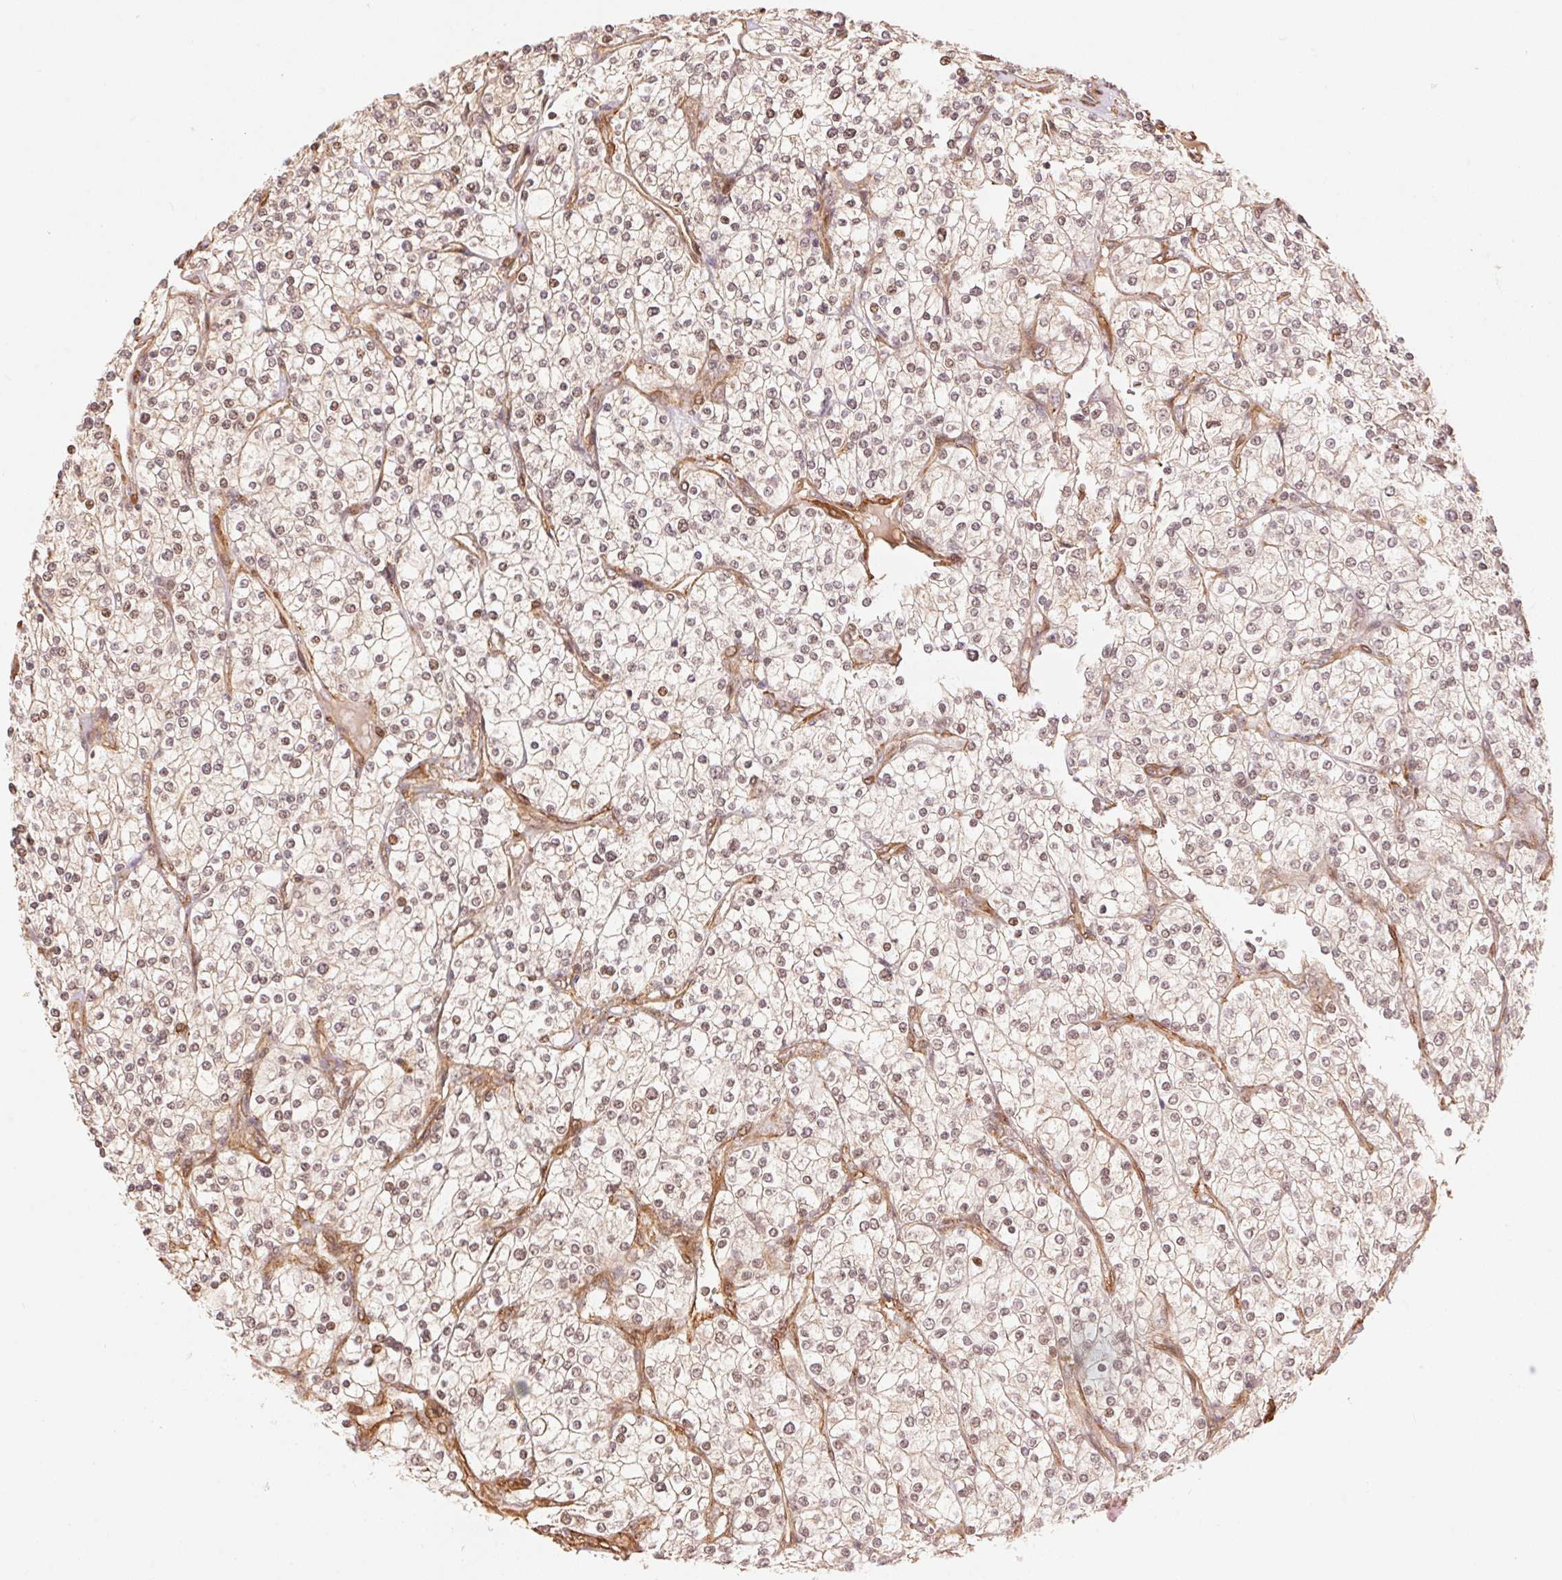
{"staining": {"intensity": "moderate", "quantity": "25%-75%", "location": "nuclear"}, "tissue": "renal cancer", "cell_type": "Tumor cells", "image_type": "cancer", "snomed": [{"axis": "morphology", "description": "Adenocarcinoma, NOS"}, {"axis": "topography", "description": "Kidney"}], "caption": "Renal adenocarcinoma stained for a protein displays moderate nuclear positivity in tumor cells.", "gene": "TNIP2", "patient": {"sex": "male", "age": 80}}